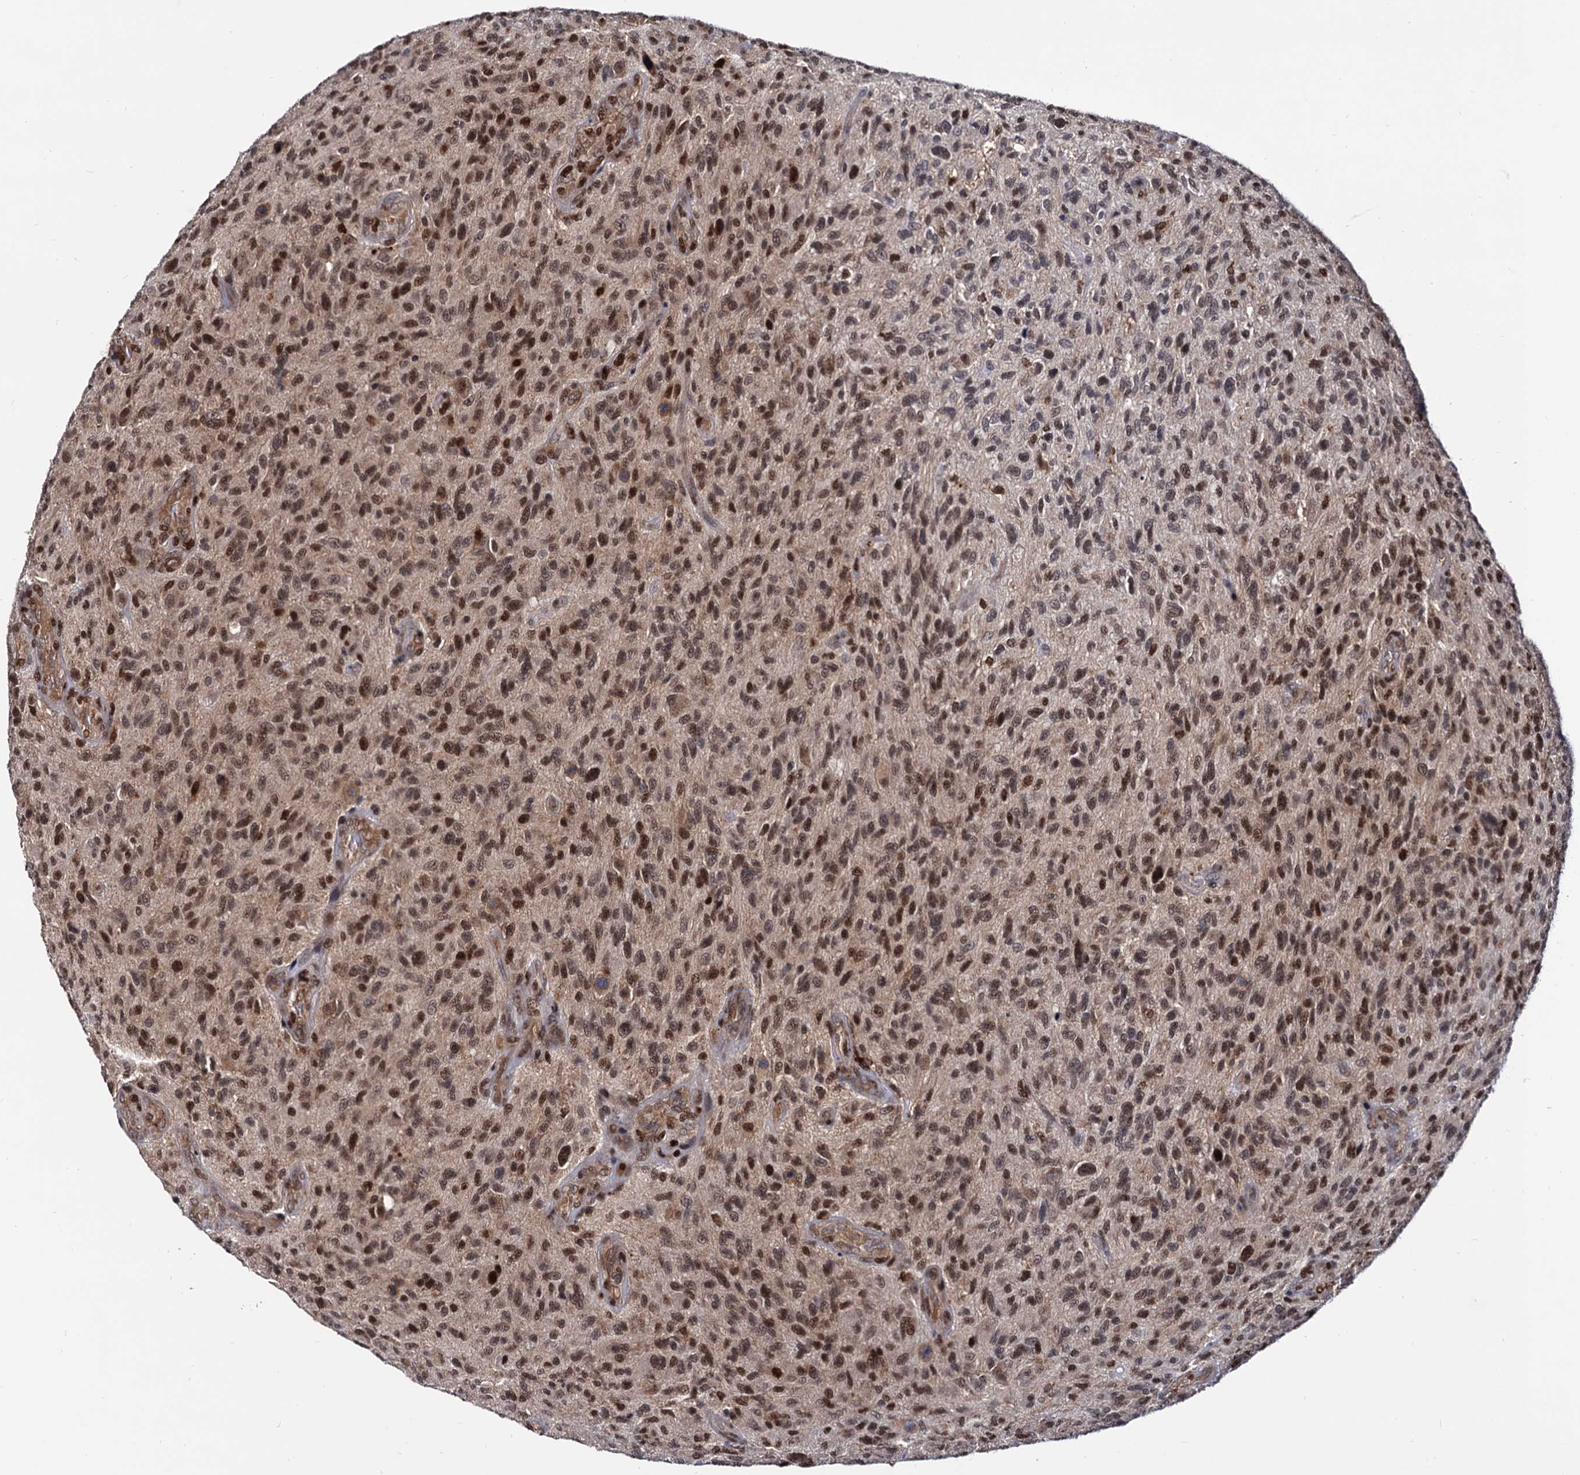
{"staining": {"intensity": "moderate", "quantity": ">75%", "location": "nuclear"}, "tissue": "glioma", "cell_type": "Tumor cells", "image_type": "cancer", "snomed": [{"axis": "morphology", "description": "Glioma, malignant, High grade"}, {"axis": "topography", "description": "Brain"}], "caption": "Immunohistochemical staining of malignant glioma (high-grade) displays medium levels of moderate nuclear staining in approximately >75% of tumor cells. (DAB = brown stain, brightfield microscopy at high magnification).", "gene": "RNASEH2B", "patient": {"sex": "male", "age": 47}}